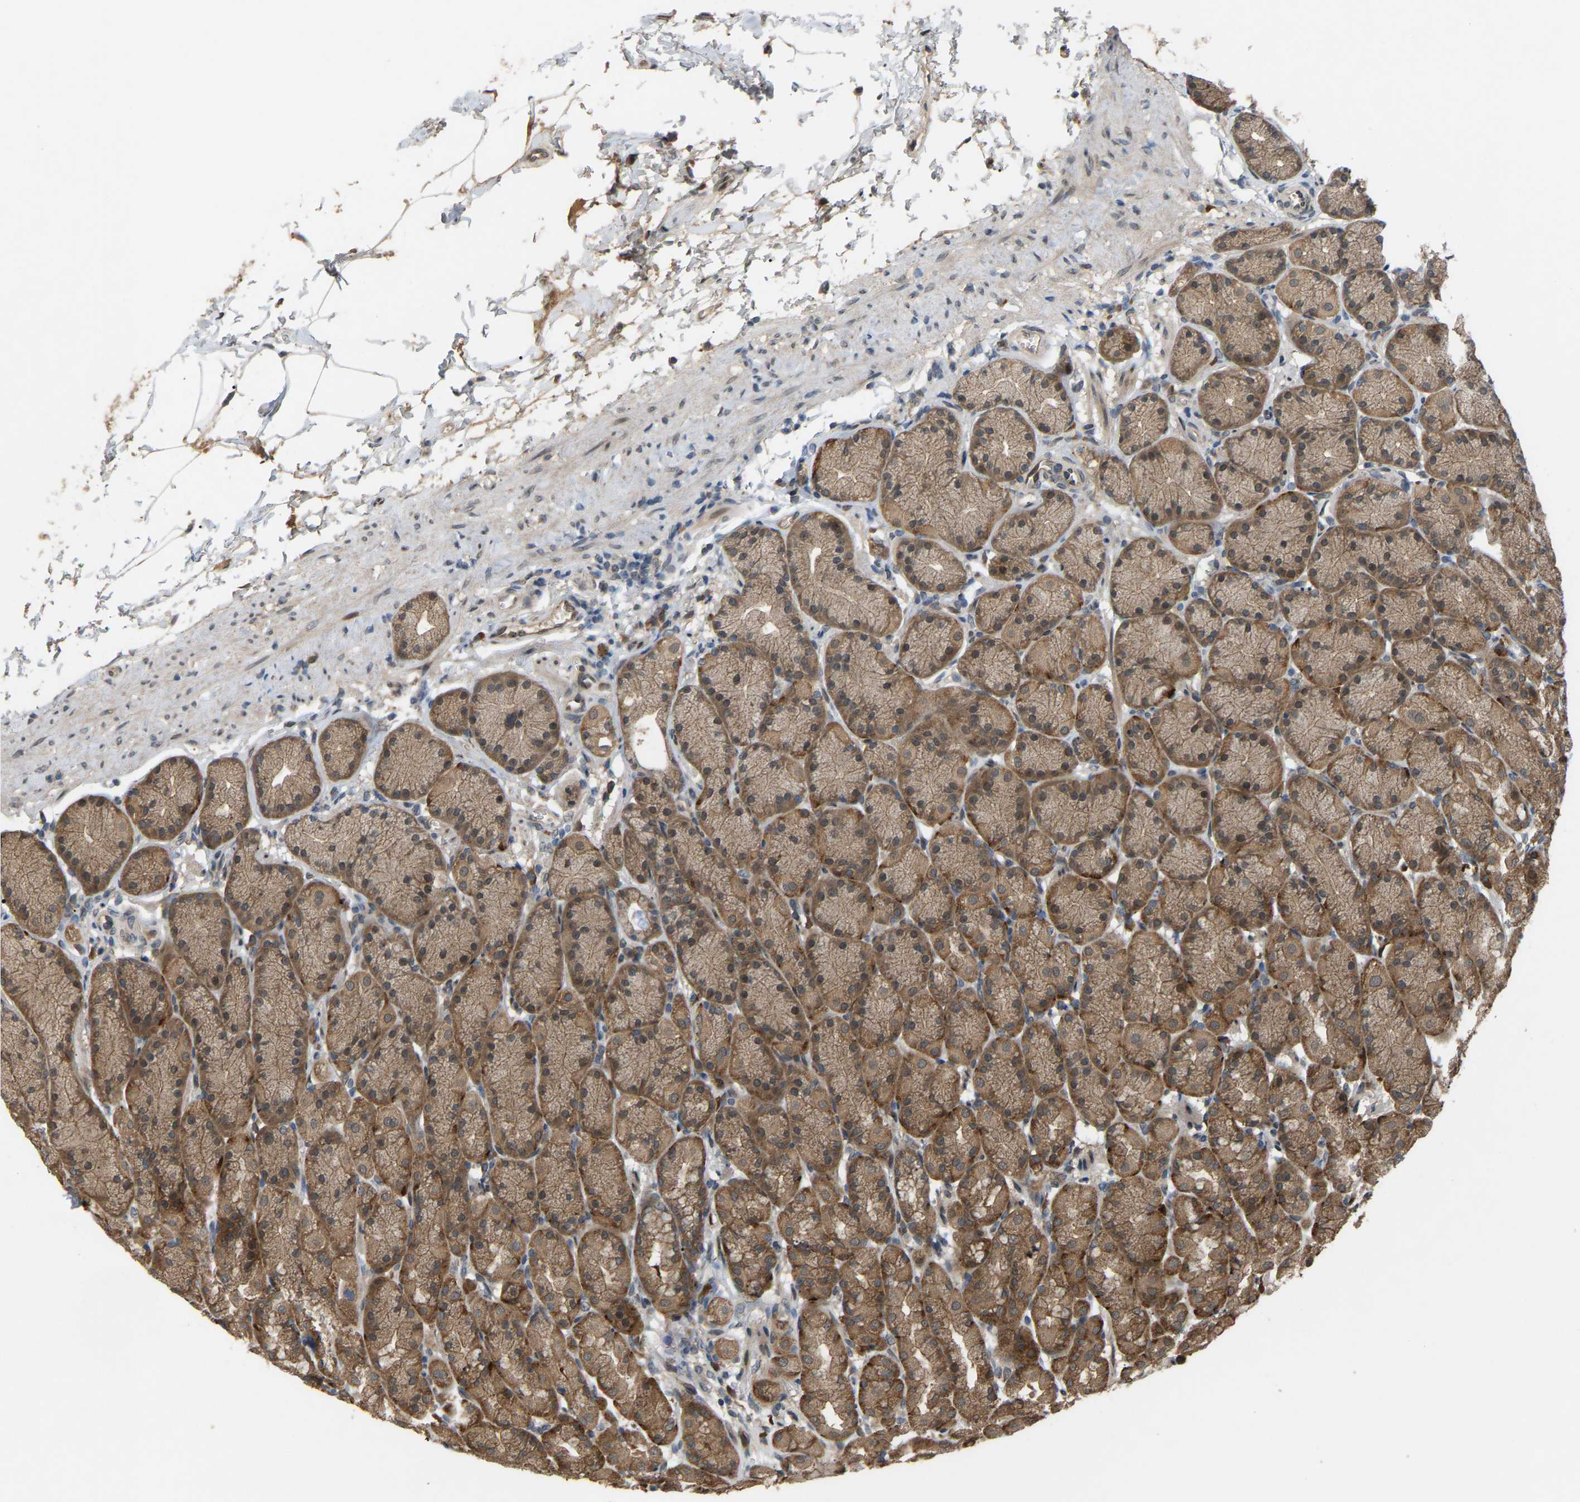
{"staining": {"intensity": "strong", "quantity": ">75%", "location": "cytoplasmic/membranous"}, "tissue": "stomach", "cell_type": "Glandular cells", "image_type": "normal", "snomed": [{"axis": "morphology", "description": "Normal tissue, NOS"}, {"axis": "topography", "description": "Stomach"}], "caption": "Glandular cells display high levels of strong cytoplasmic/membranous positivity in approximately >75% of cells in benign human stomach.", "gene": "CROT", "patient": {"sex": "male", "age": 42}}